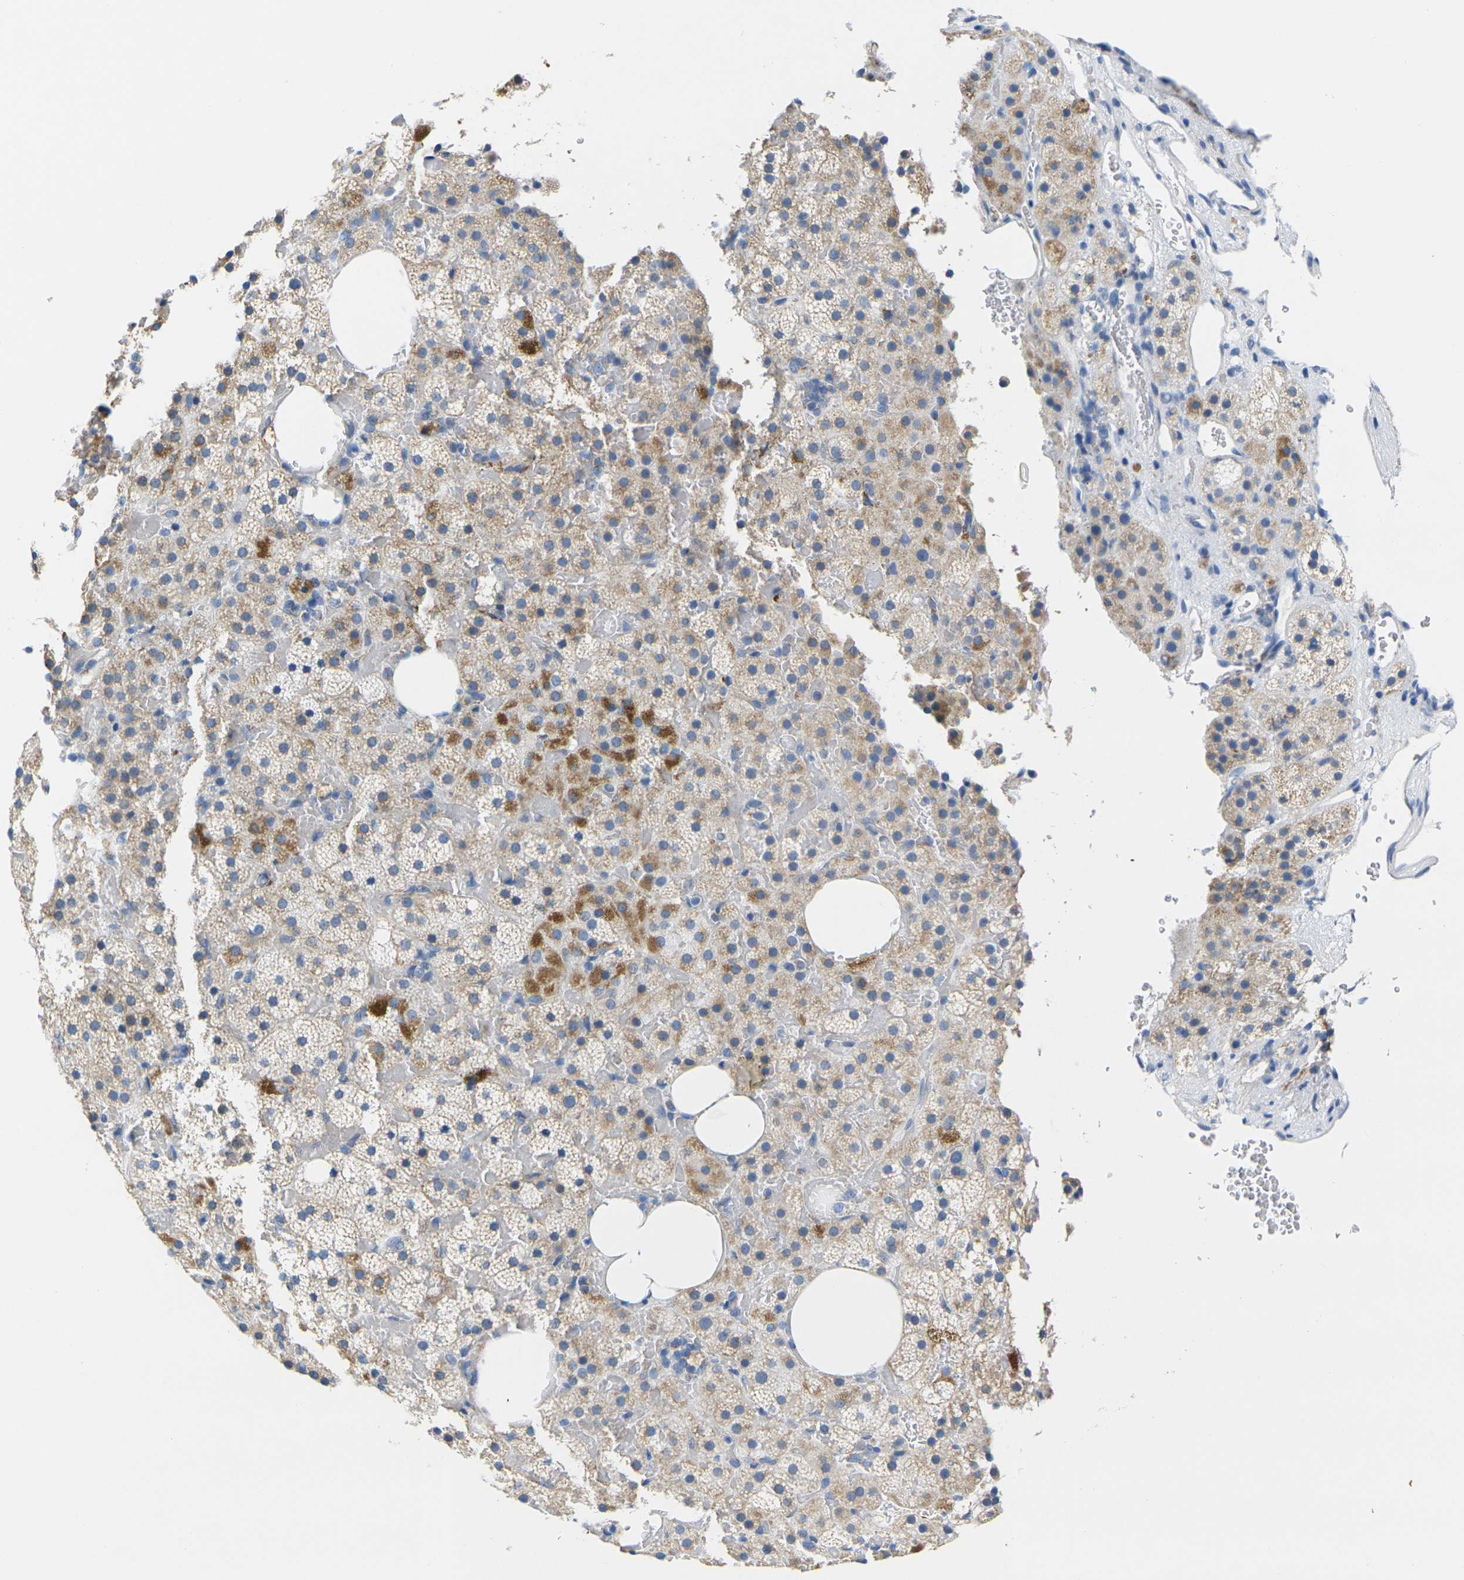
{"staining": {"intensity": "moderate", "quantity": "25%-75%", "location": "cytoplasmic/membranous"}, "tissue": "adrenal gland", "cell_type": "Glandular cells", "image_type": "normal", "snomed": [{"axis": "morphology", "description": "Normal tissue, NOS"}, {"axis": "topography", "description": "Adrenal gland"}], "caption": "Immunohistochemistry (IHC) micrograph of unremarkable adrenal gland: human adrenal gland stained using IHC displays medium levels of moderate protein expression localized specifically in the cytoplasmic/membranous of glandular cells, appearing as a cytoplasmic/membranous brown color.", "gene": "TMEM204", "patient": {"sex": "female", "age": 59}}